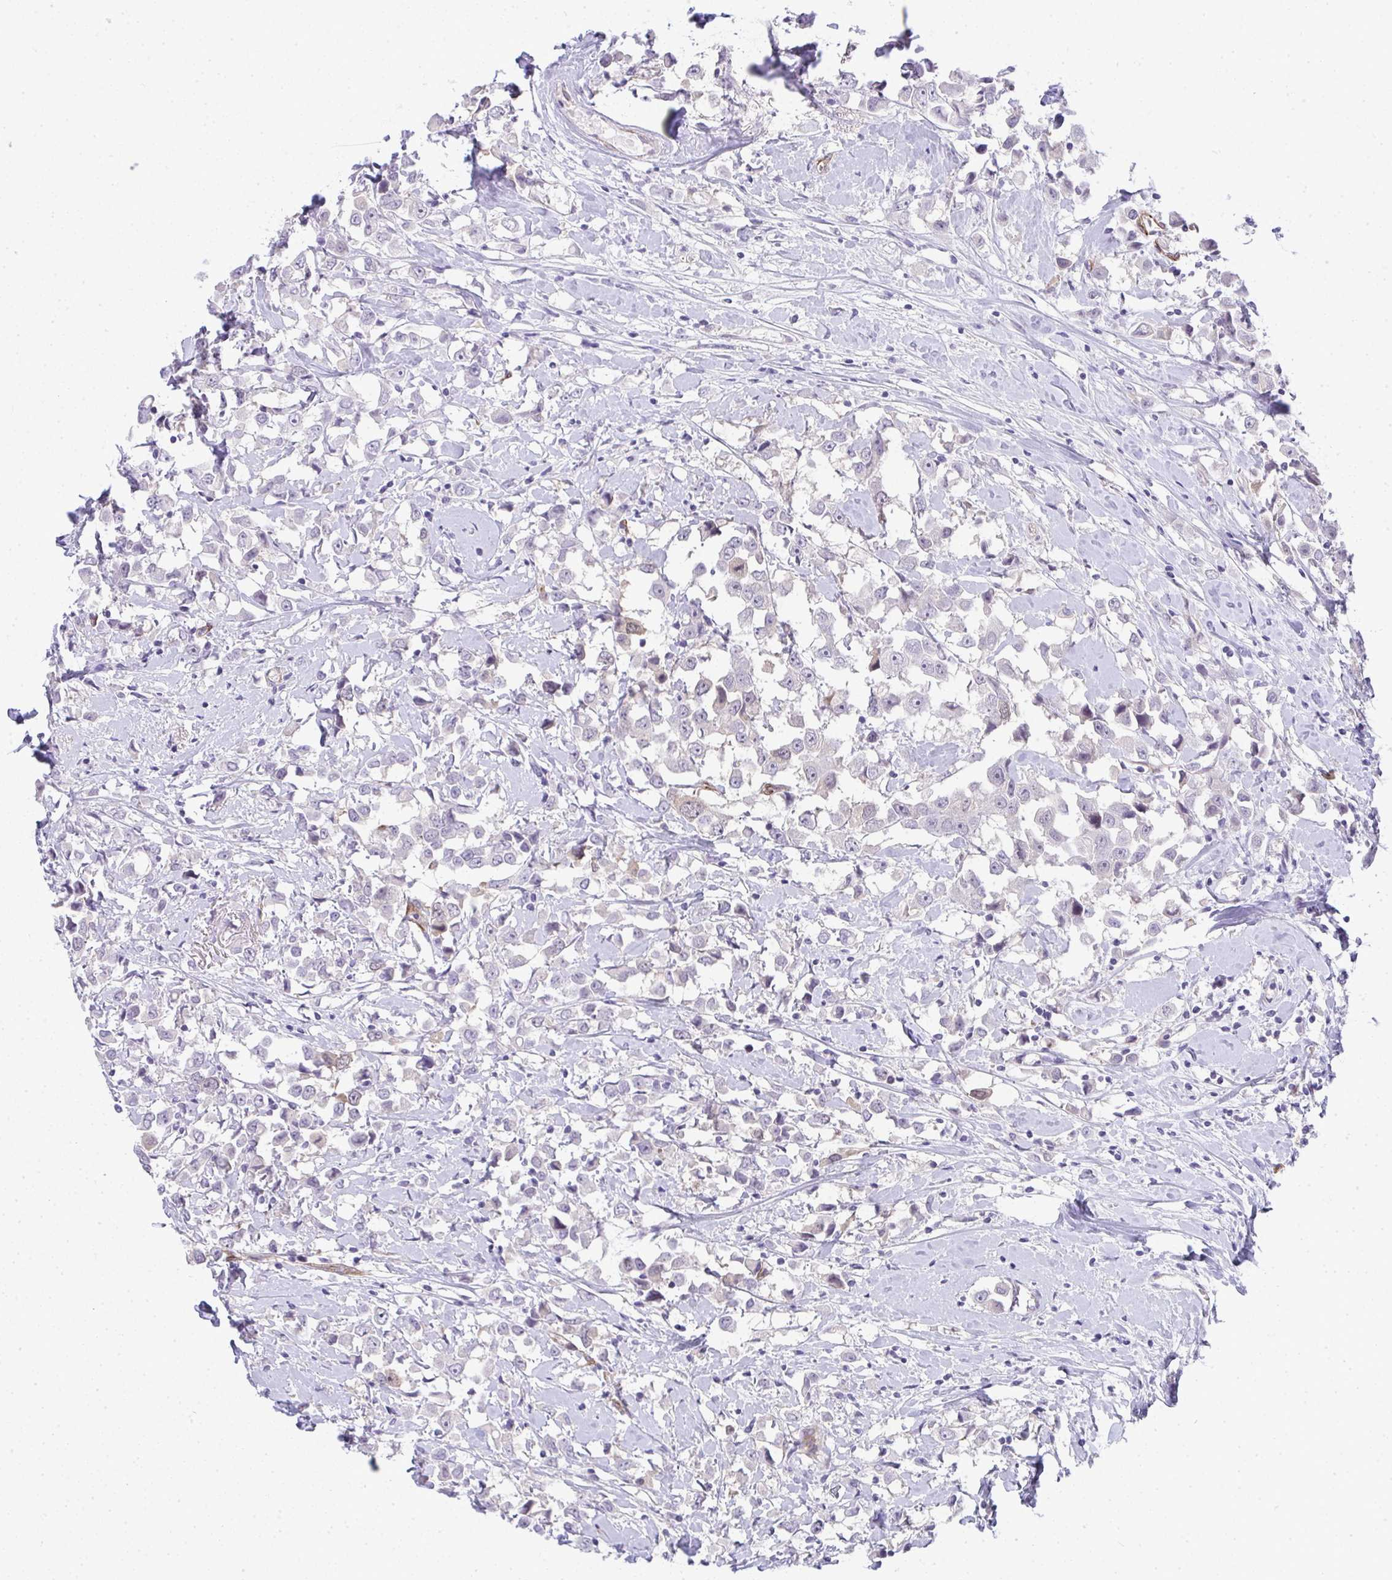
{"staining": {"intensity": "negative", "quantity": "none", "location": "none"}, "tissue": "breast cancer", "cell_type": "Tumor cells", "image_type": "cancer", "snomed": [{"axis": "morphology", "description": "Duct carcinoma"}, {"axis": "topography", "description": "Breast"}], "caption": "Tumor cells show no significant protein staining in invasive ductal carcinoma (breast). (DAB (3,3'-diaminobenzidine) immunohistochemistry, high magnification).", "gene": "UBE2S", "patient": {"sex": "female", "age": 61}}